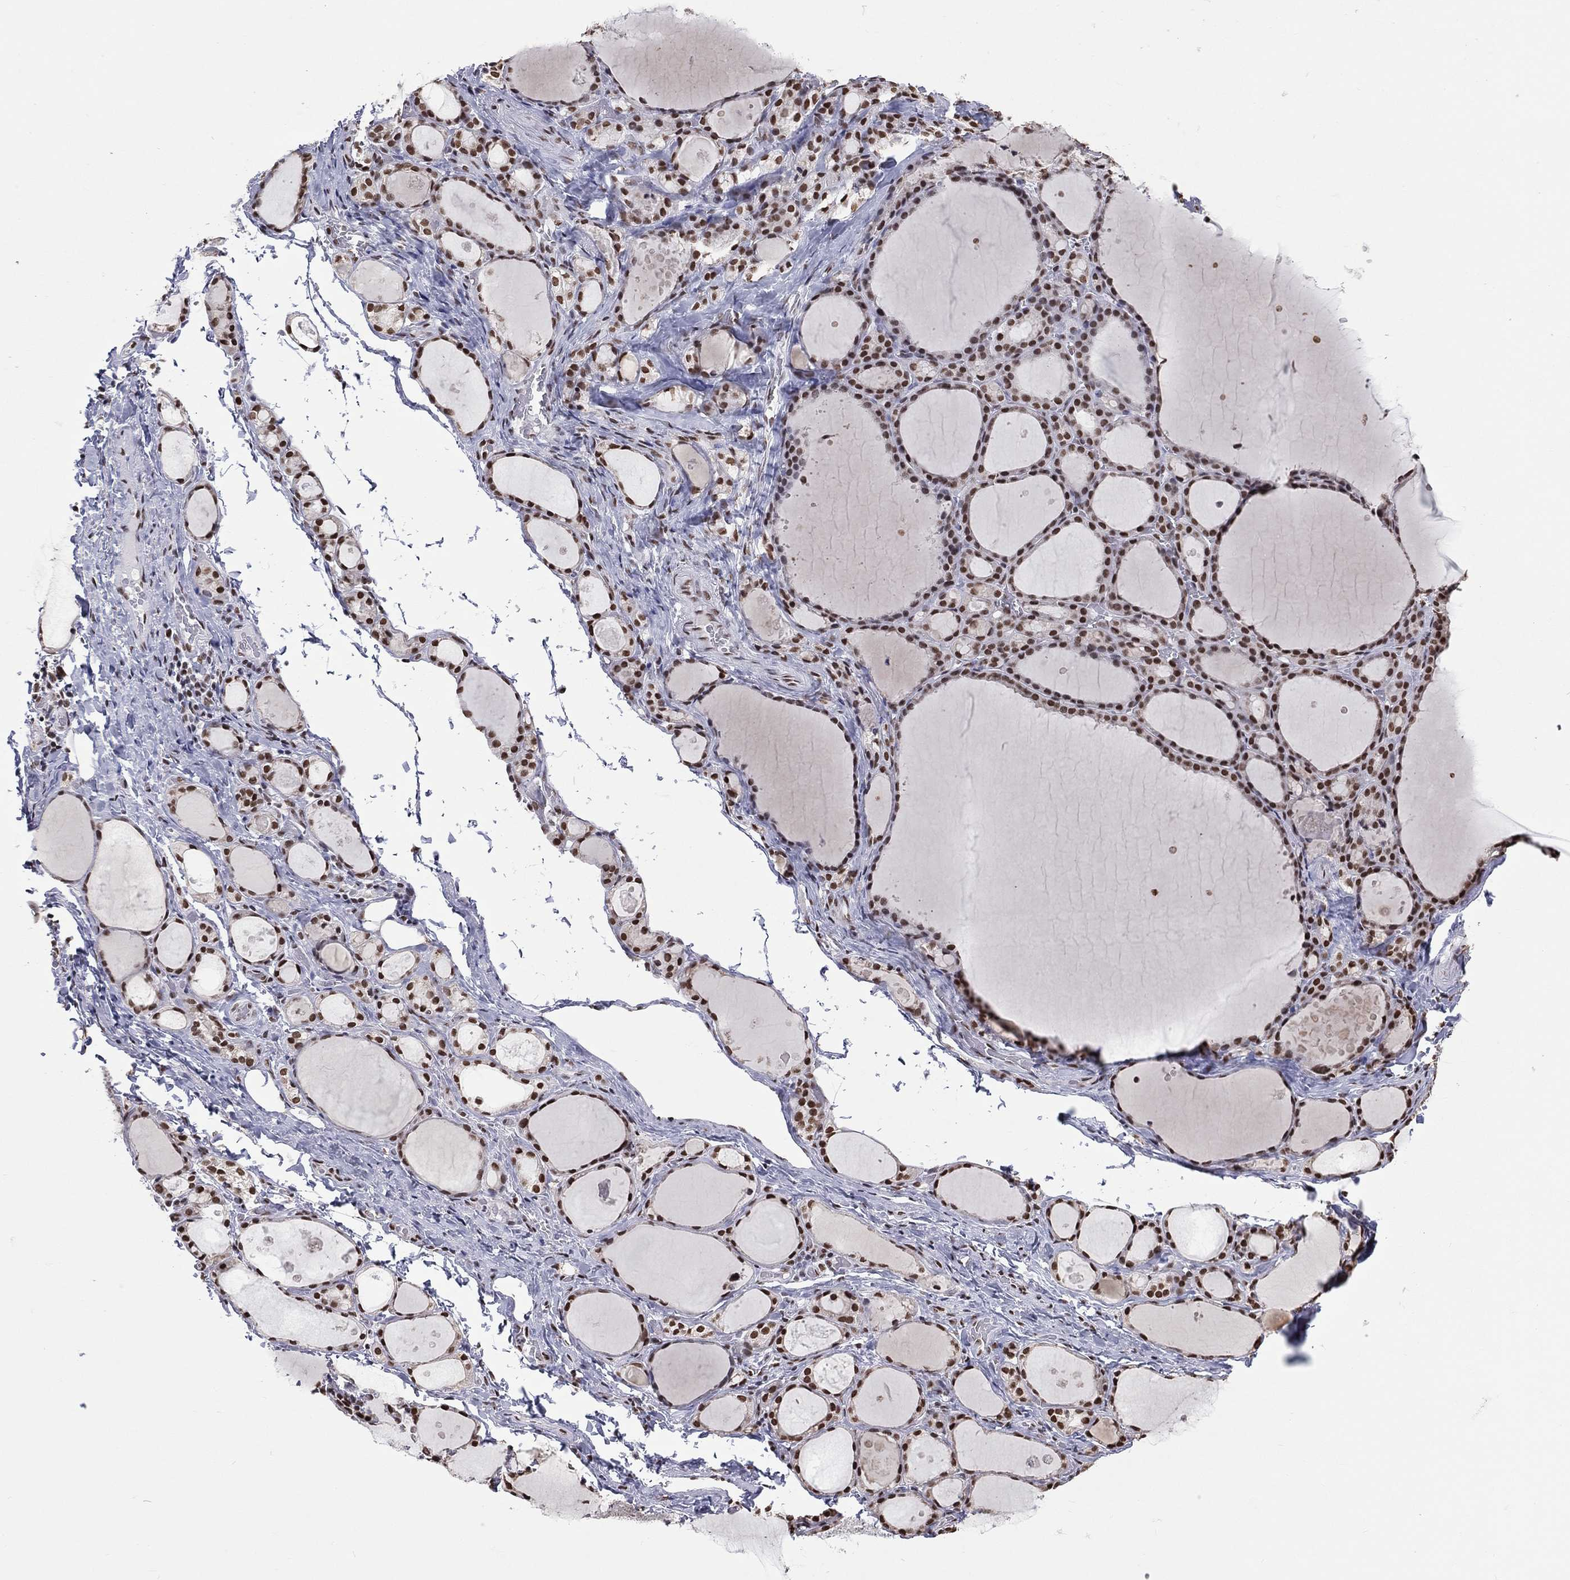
{"staining": {"intensity": "strong", "quantity": ">75%", "location": "nuclear"}, "tissue": "thyroid gland", "cell_type": "Glandular cells", "image_type": "normal", "snomed": [{"axis": "morphology", "description": "Normal tissue, NOS"}, {"axis": "topography", "description": "Thyroid gland"}], "caption": "A high amount of strong nuclear positivity is appreciated in approximately >75% of glandular cells in benign thyroid gland.", "gene": "ZNF7", "patient": {"sex": "male", "age": 68}}